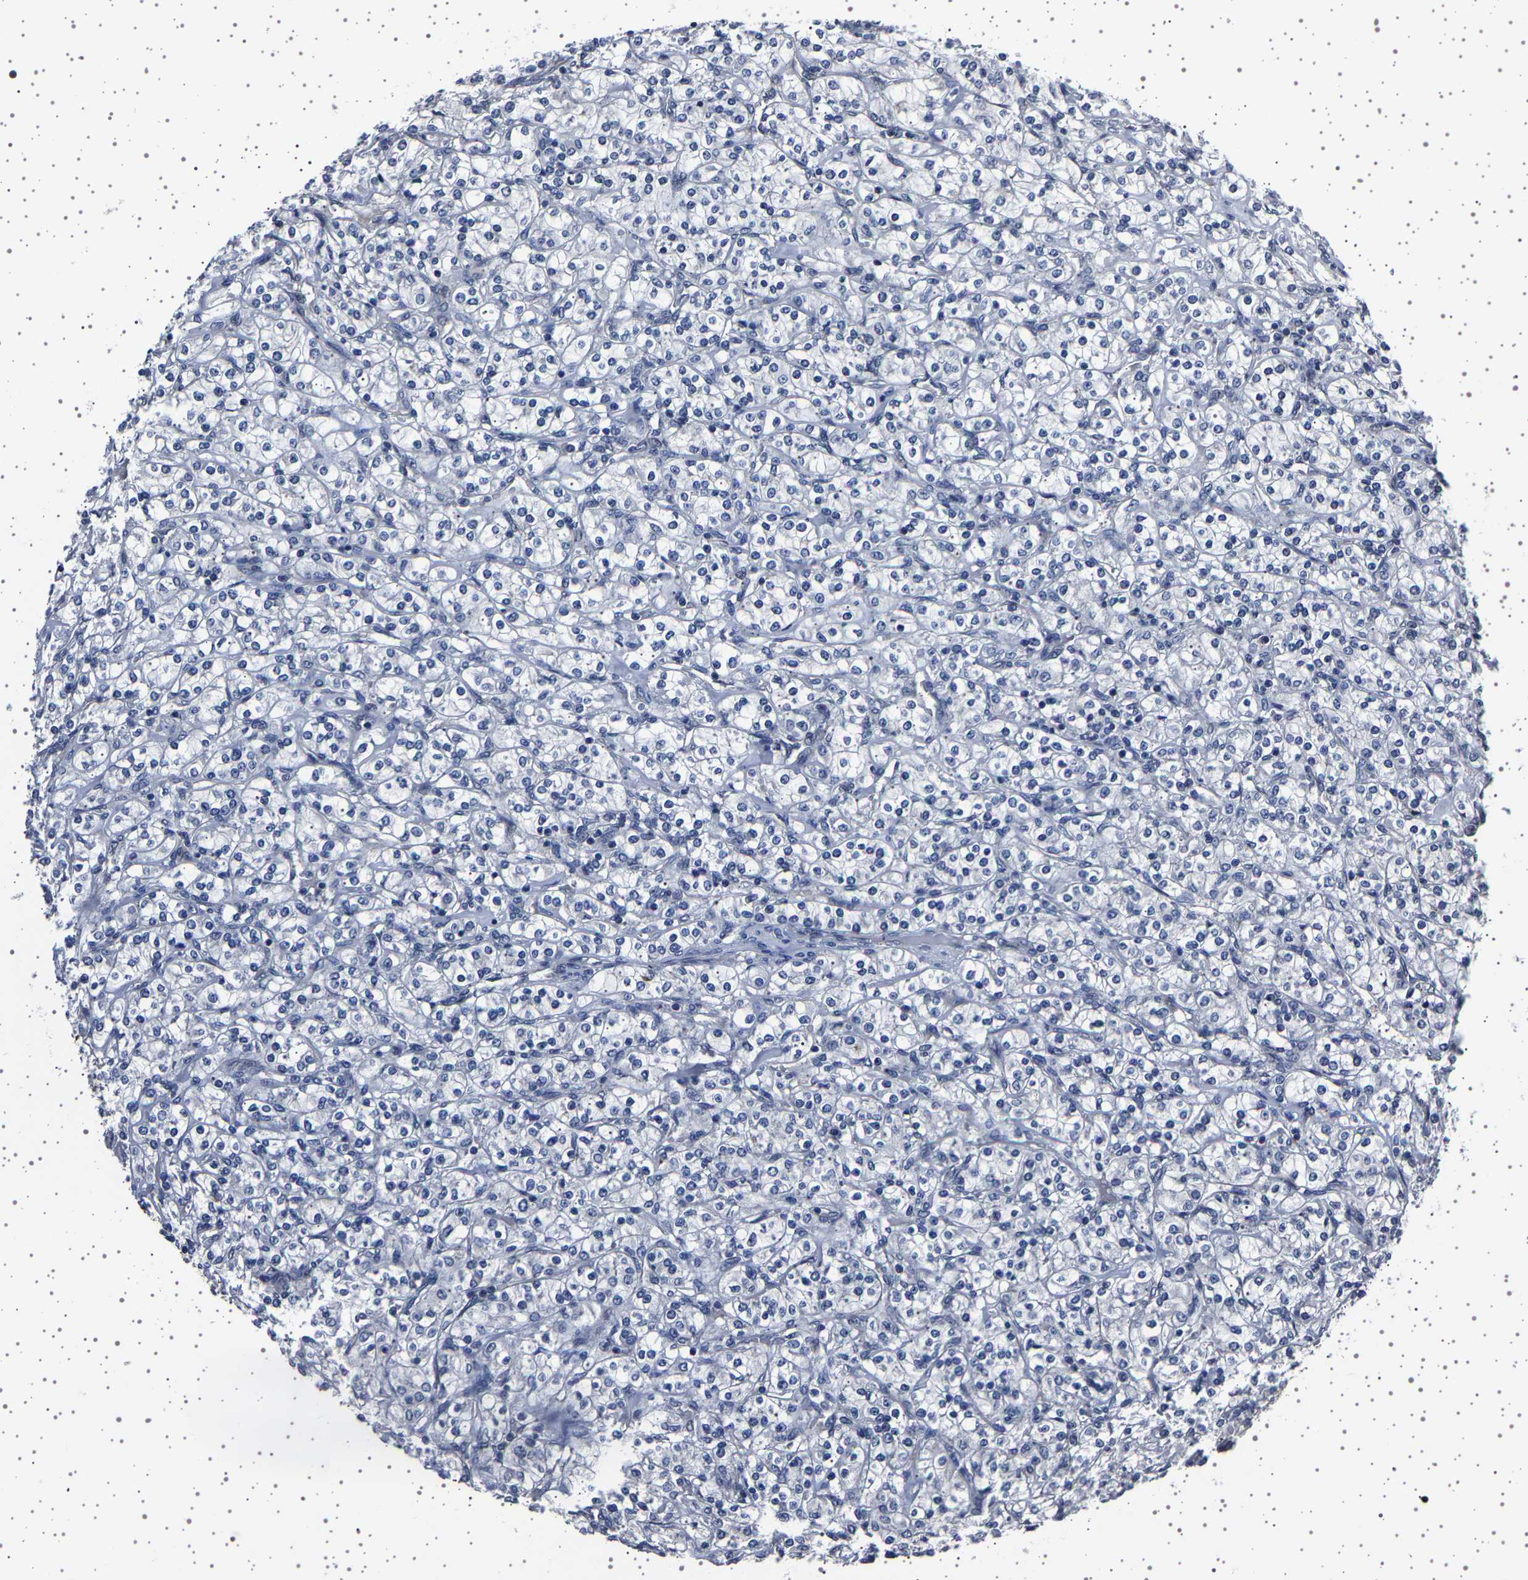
{"staining": {"intensity": "negative", "quantity": "none", "location": "none"}, "tissue": "renal cancer", "cell_type": "Tumor cells", "image_type": "cancer", "snomed": [{"axis": "morphology", "description": "Adenocarcinoma, NOS"}, {"axis": "topography", "description": "Kidney"}], "caption": "The image reveals no staining of tumor cells in renal cancer (adenocarcinoma).", "gene": "IL10RB", "patient": {"sex": "male", "age": 77}}